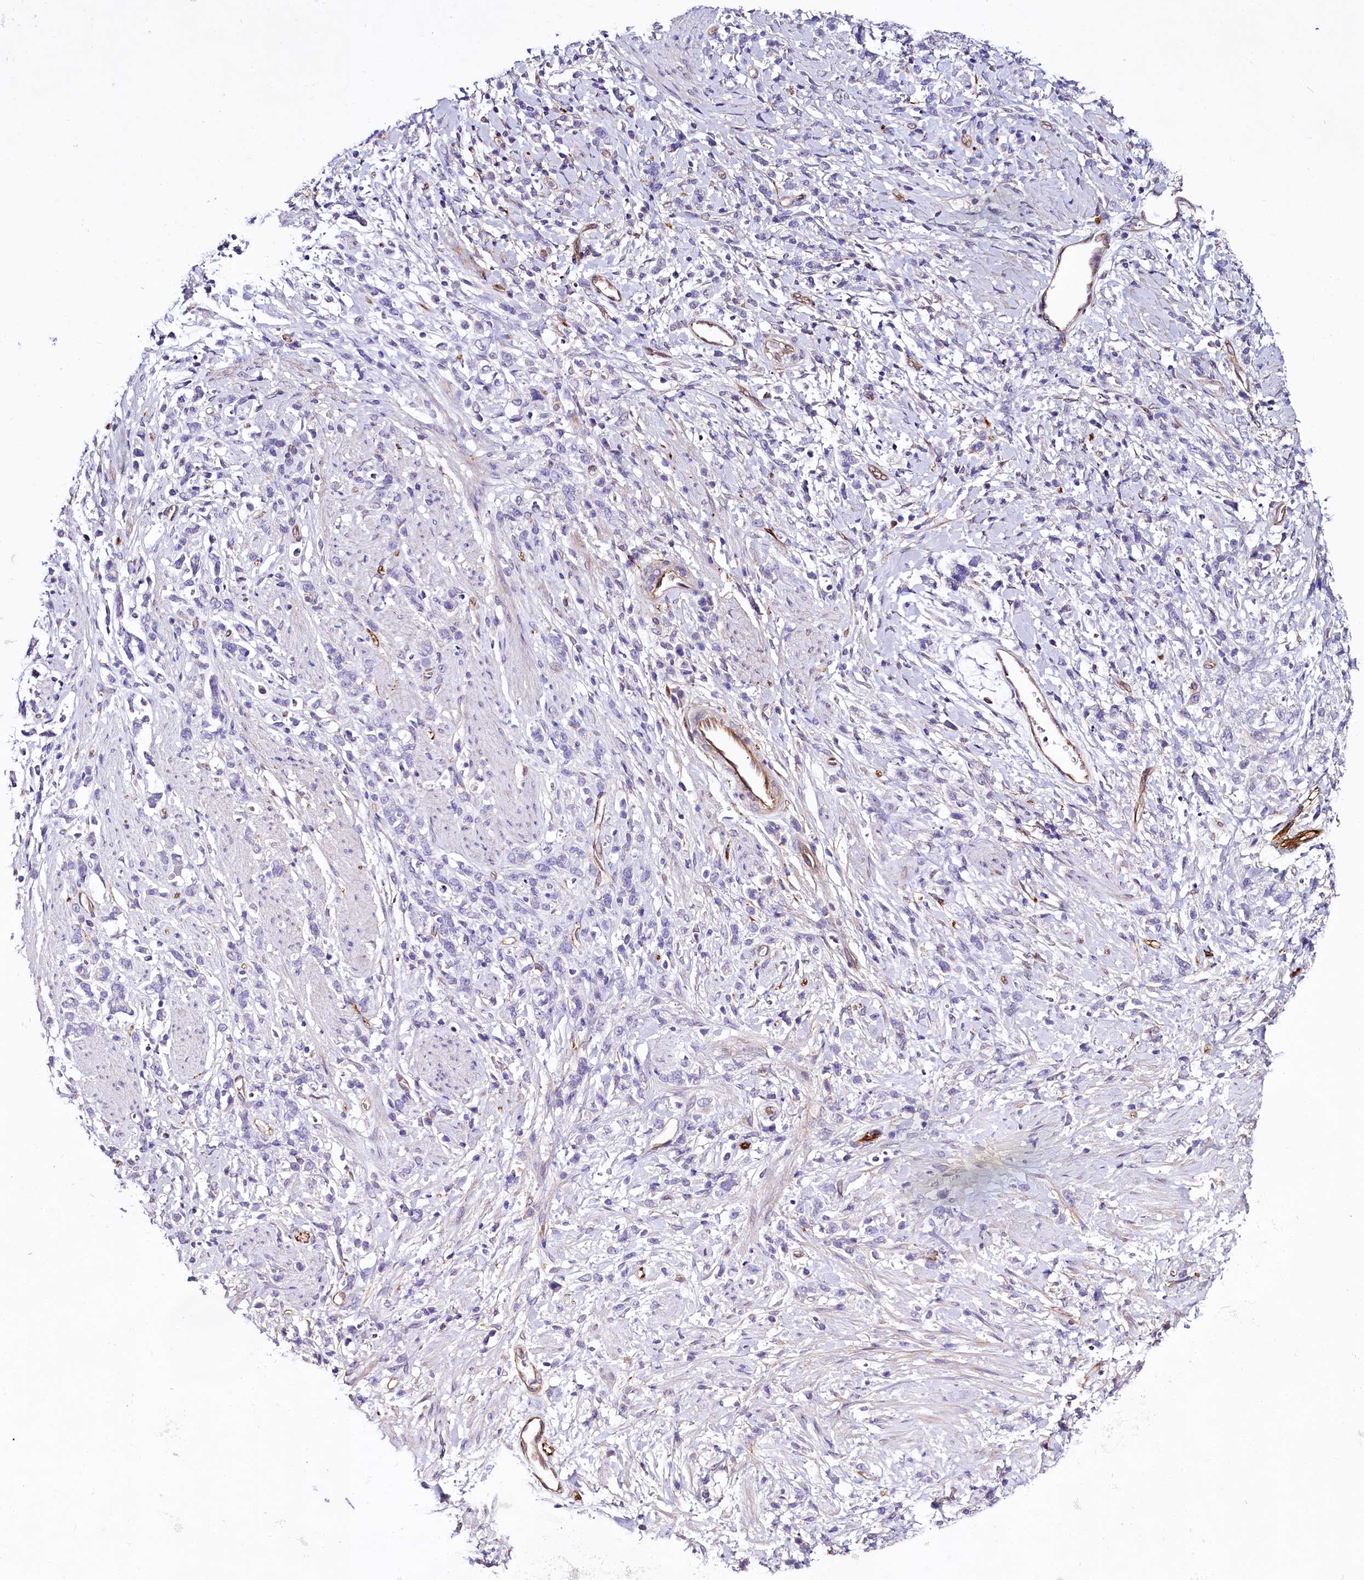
{"staining": {"intensity": "negative", "quantity": "none", "location": "none"}, "tissue": "stomach cancer", "cell_type": "Tumor cells", "image_type": "cancer", "snomed": [{"axis": "morphology", "description": "Adenocarcinoma, NOS"}, {"axis": "topography", "description": "Stomach"}], "caption": "Tumor cells are negative for brown protein staining in stomach cancer (adenocarcinoma).", "gene": "STXBP1", "patient": {"sex": "female", "age": 60}}